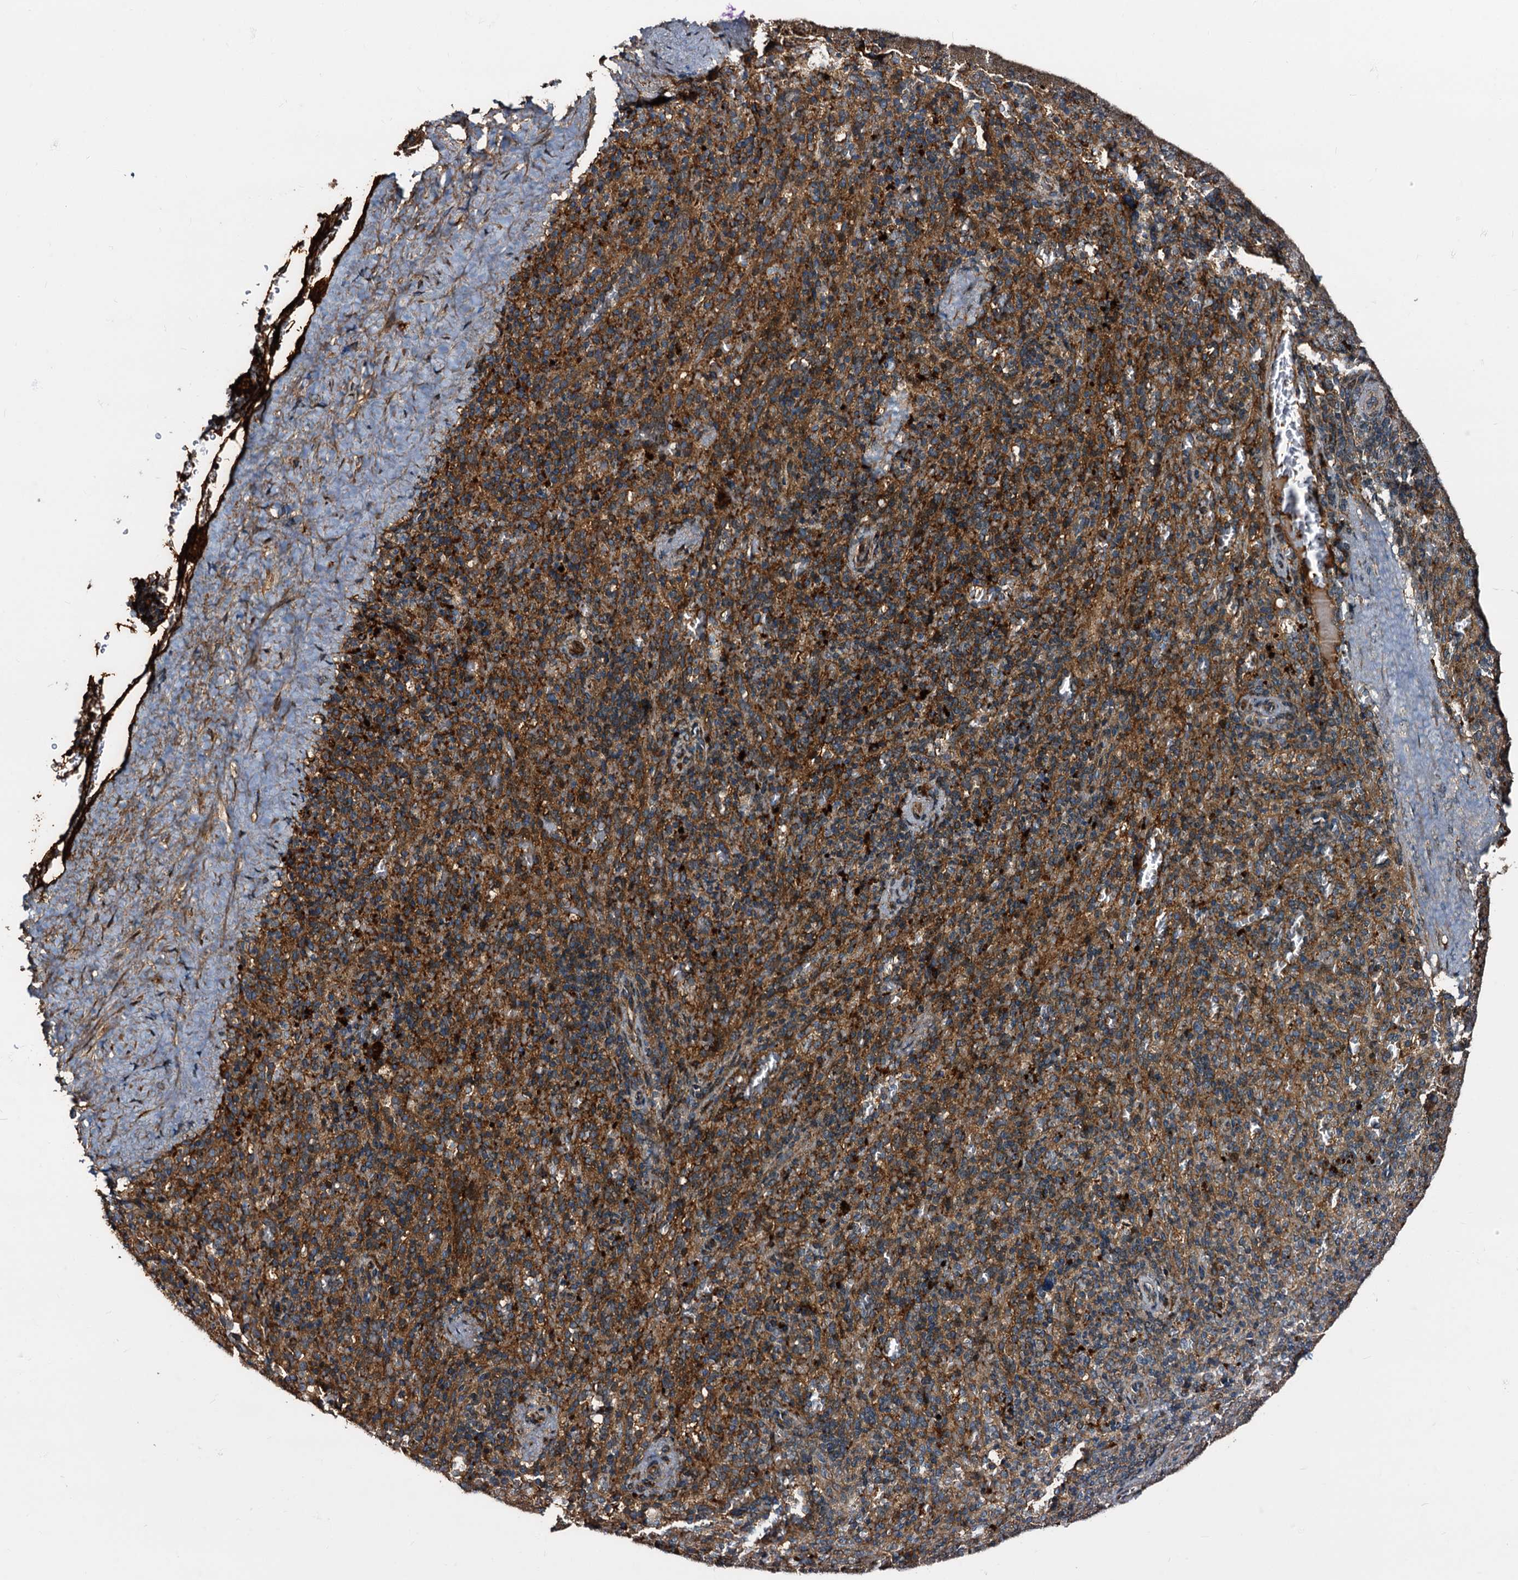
{"staining": {"intensity": "moderate", "quantity": "25%-75%", "location": "cytoplasmic/membranous"}, "tissue": "spleen", "cell_type": "Cells in red pulp", "image_type": "normal", "snomed": [{"axis": "morphology", "description": "Normal tissue, NOS"}, {"axis": "topography", "description": "Spleen"}], "caption": "Cells in red pulp demonstrate medium levels of moderate cytoplasmic/membranous positivity in approximately 25%-75% of cells in benign human spleen.", "gene": "PEX5", "patient": {"sex": "female", "age": 21}}